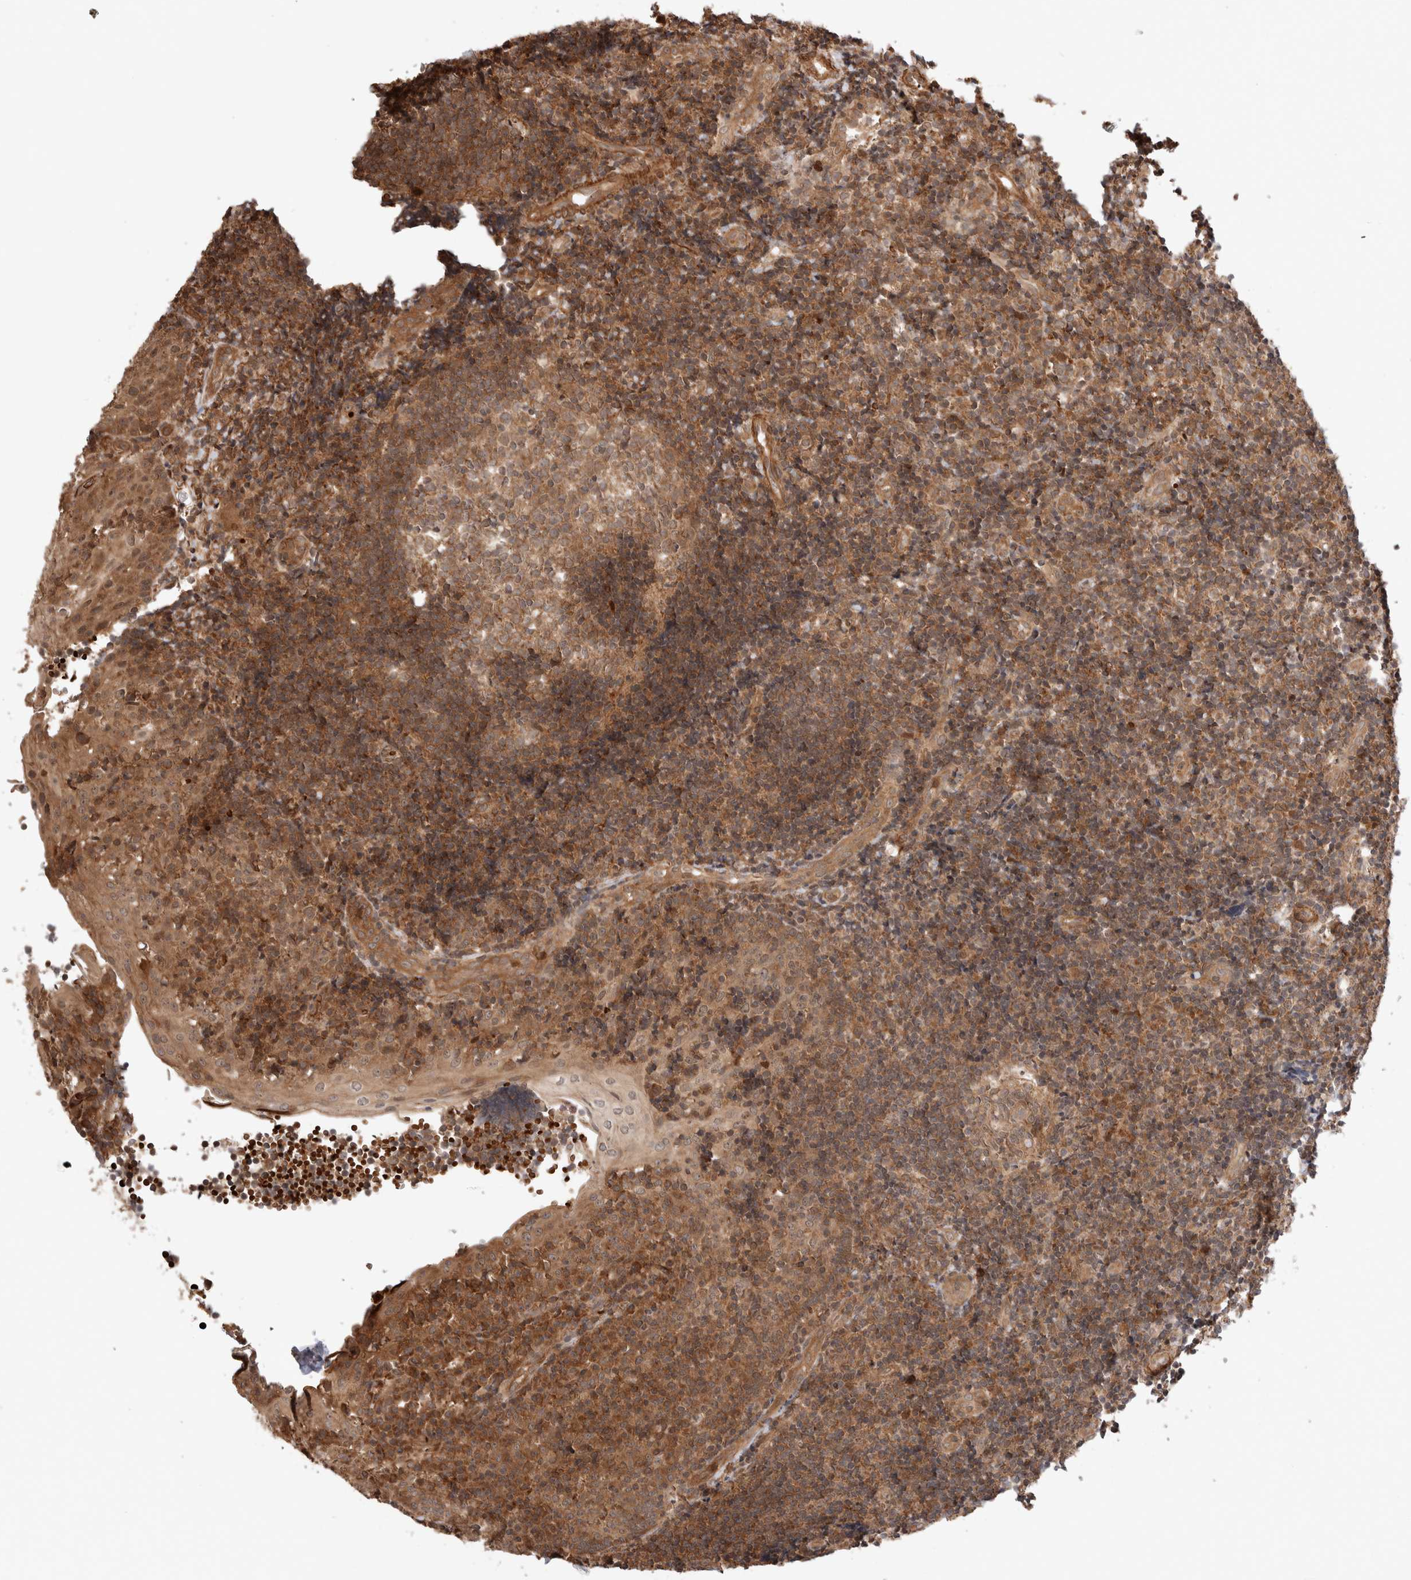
{"staining": {"intensity": "moderate", "quantity": ">75%", "location": "cytoplasmic/membranous"}, "tissue": "tonsil", "cell_type": "Germinal center cells", "image_type": "normal", "snomed": [{"axis": "morphology", "description": "Normal tissue, NOS"}, {"axis": "topography", "description": "Tonsil"}], "caption": "This histopathology image displays IHC staining of unremarkable human tonsil, with medium moderate cytoplasmic/membranous staining in about >75% of germinal center cells.", "gene": "ZNF649", "patient": {"sex": "female", "age": 40}}